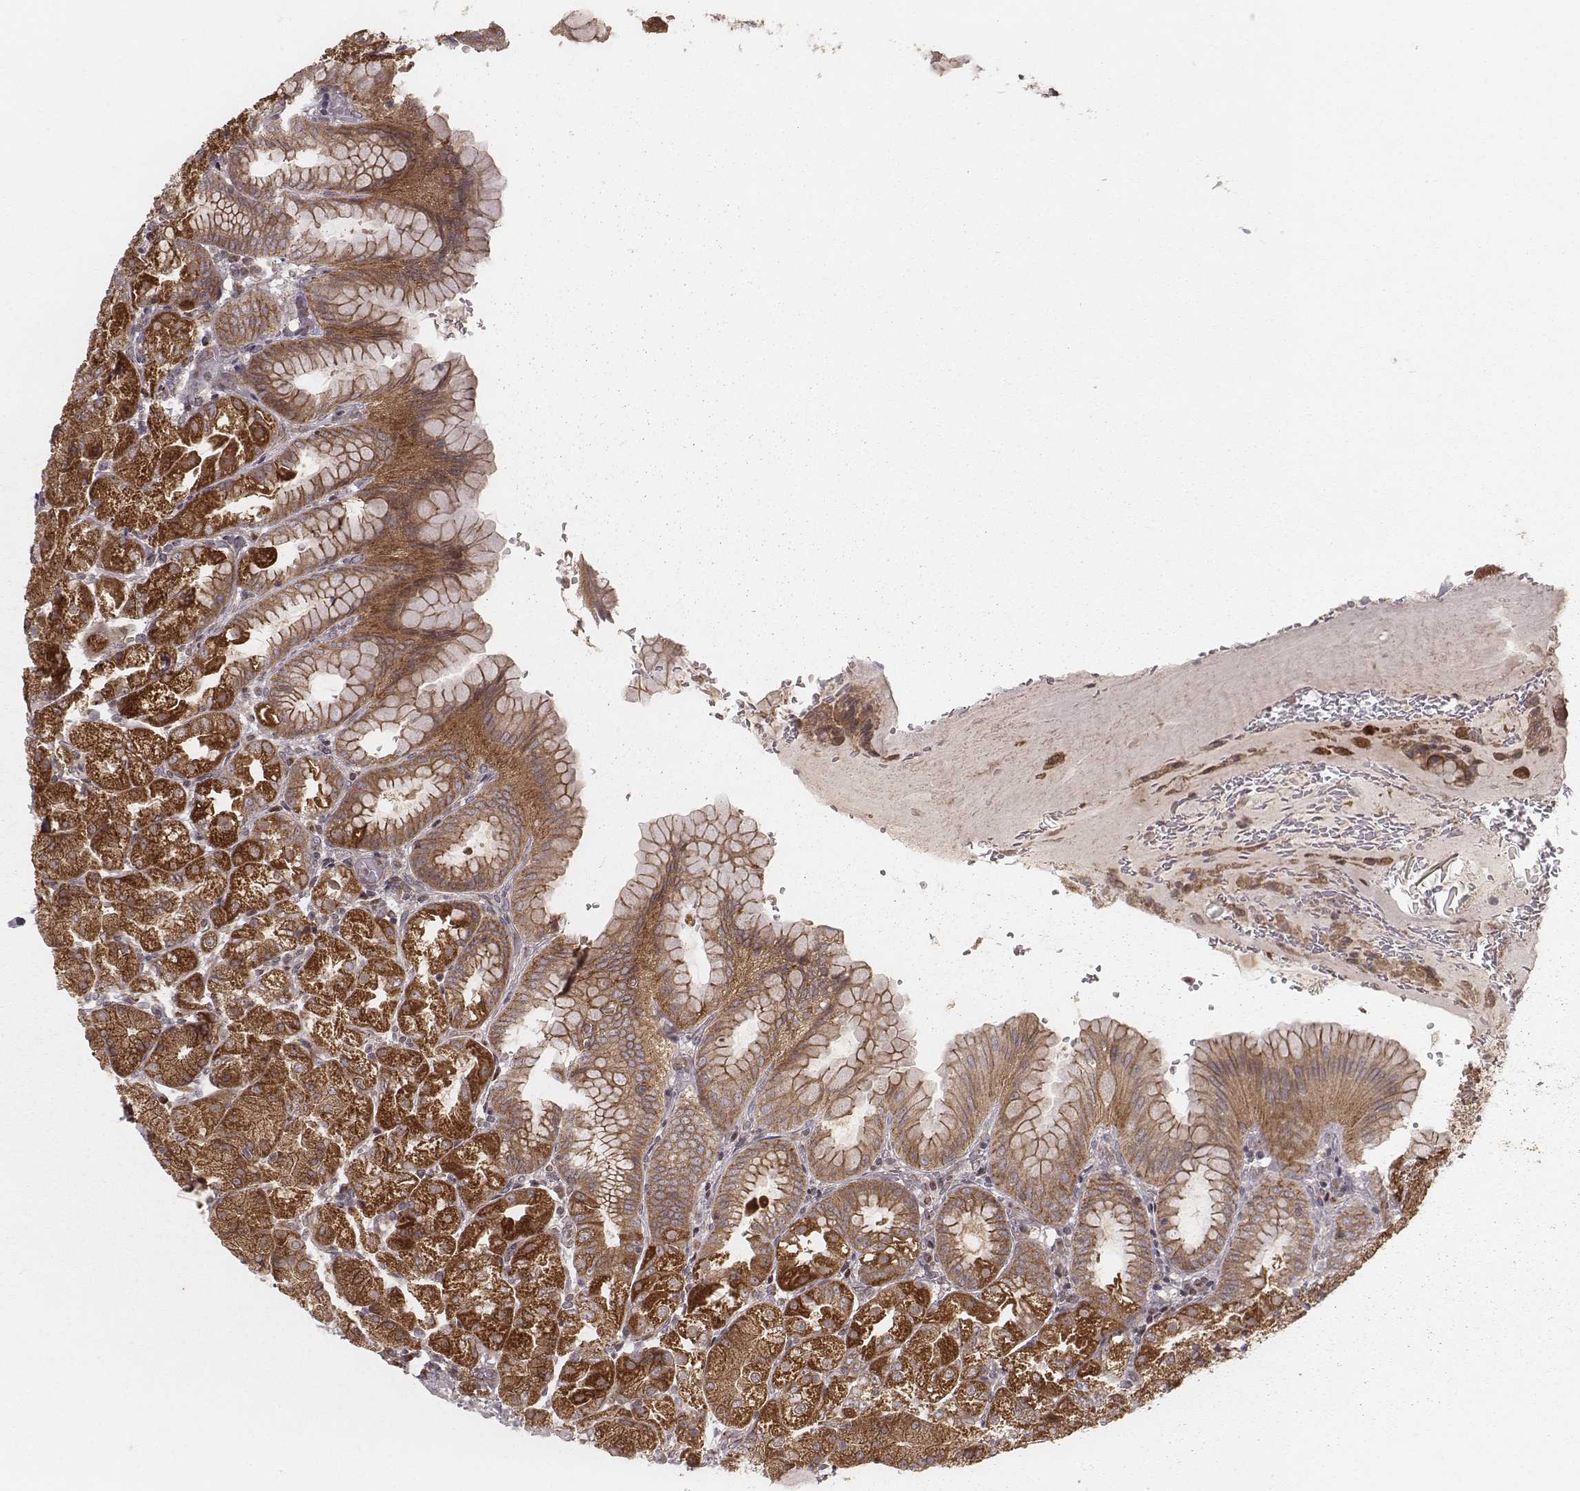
{"staining": {"intensity": "strong", "quantity": ">75%", "location": "cytoplasmic/membranous"}, "tissue": "stomach", "cell_type": "Glandular cells", "image_type": "normal", "snomed": [{"axis": "morphology", "description": "Normal tissue, NOS"}, {"axis": "topography", "description": "Stomach, upper"}, {"axis": "topography", "description": "Stomach"}, {"axis": "topography", "description": "Stomach, lower"}], "caption": "This histopathology image demonstrates immunohistochemistry (IHC) staining of normal human stomach, with high strong cytoplasmic/membranous positivity in approximately >75% of glandular cells.", "gene": "MYO19", "patient": {"sex": "male", "age": 62}}